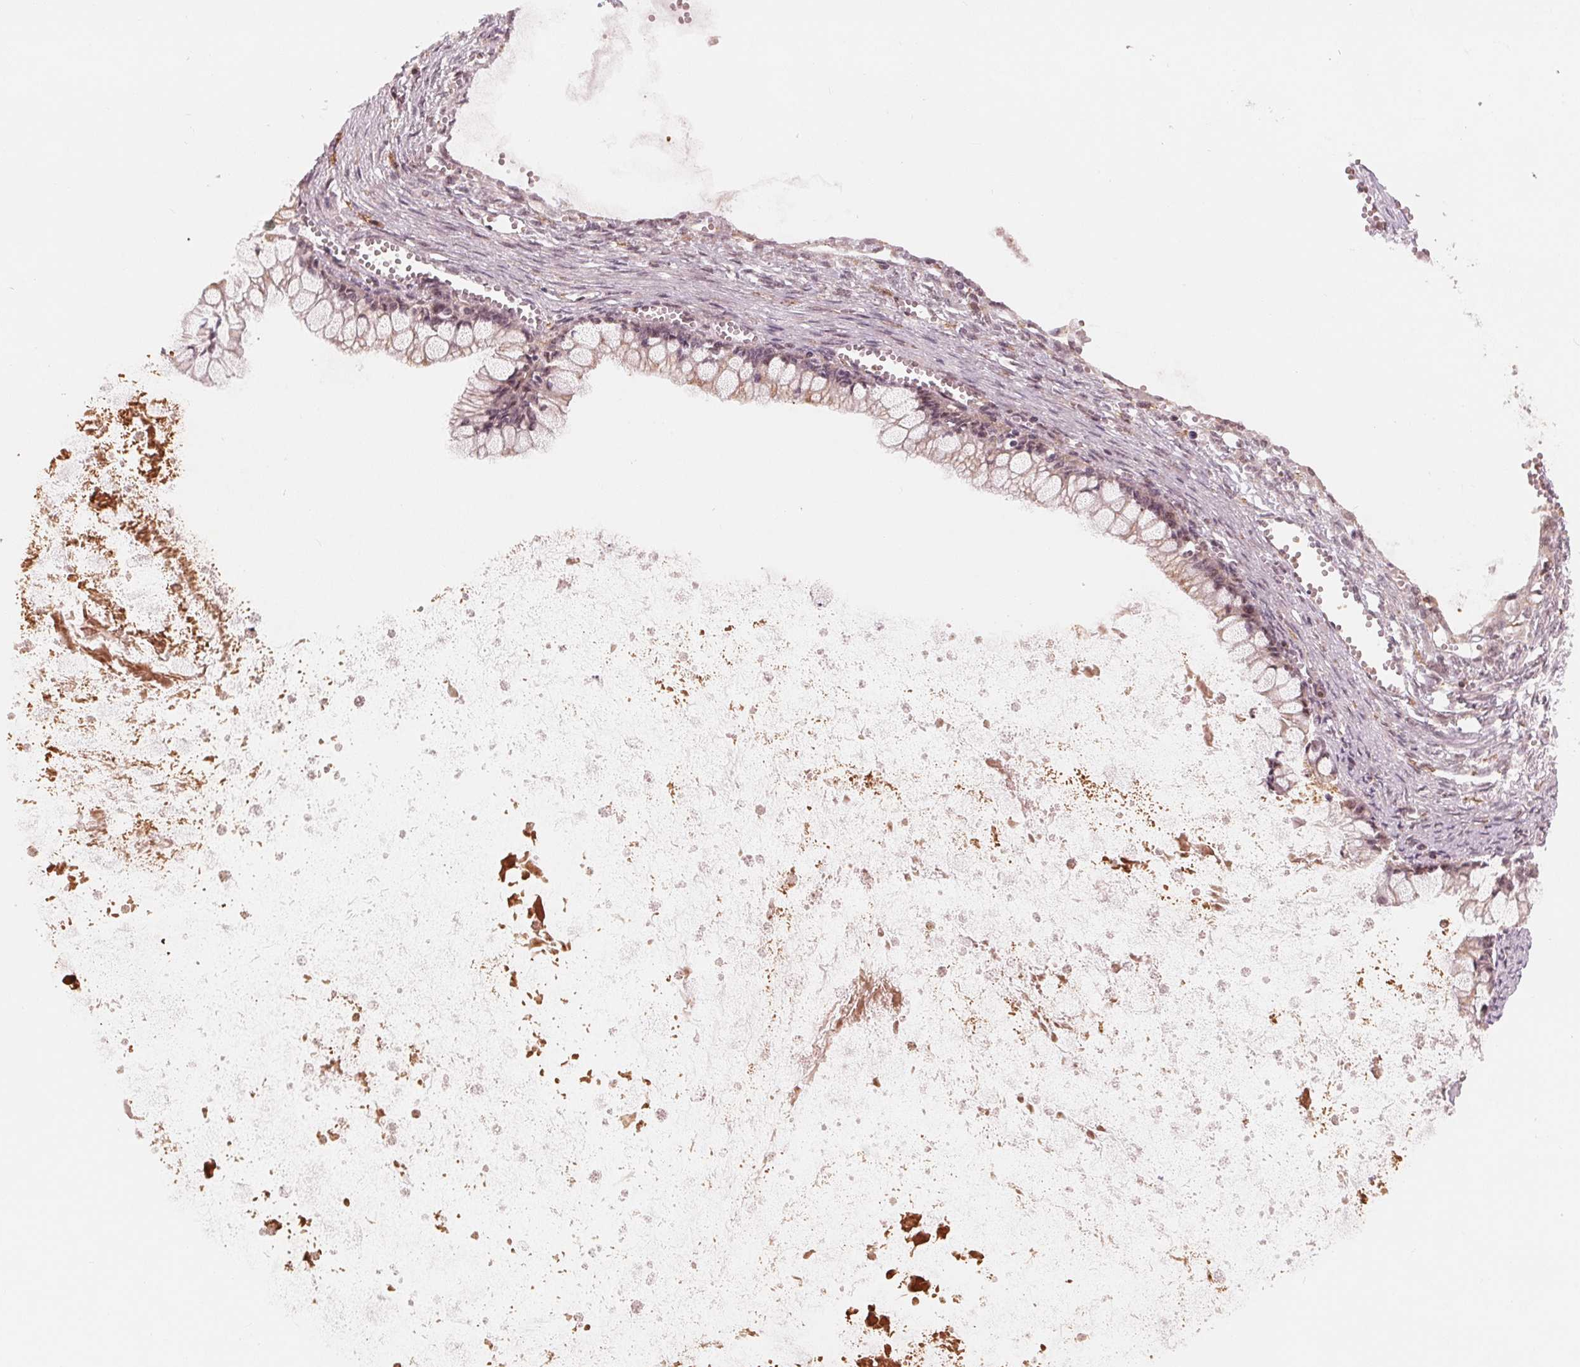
{"staining": {"intensity": "negative", "quantity": "none", "location": "none"}, "tissue": "ovarian cancer", "cell_type": "Tumor cells", "image_type": "cancer", "snomed": [{"axis": "morphology", "description": "Cystadenocarcinoma, mucinous, NOS"}, {"axis": "topography", "description": "Ovary"}], "caption": "There is no significant positivity in tumor cells of ovarian mucinous cystadenocarcinoma. (Stains: DAB (3,3'-diaminobenzidine) IHC with hematoxylin counter stain, Microscopy: brightfield microscopy at high magnification).", "gene": "IL9R", "patient": {"sex": "female", "age": 67}}